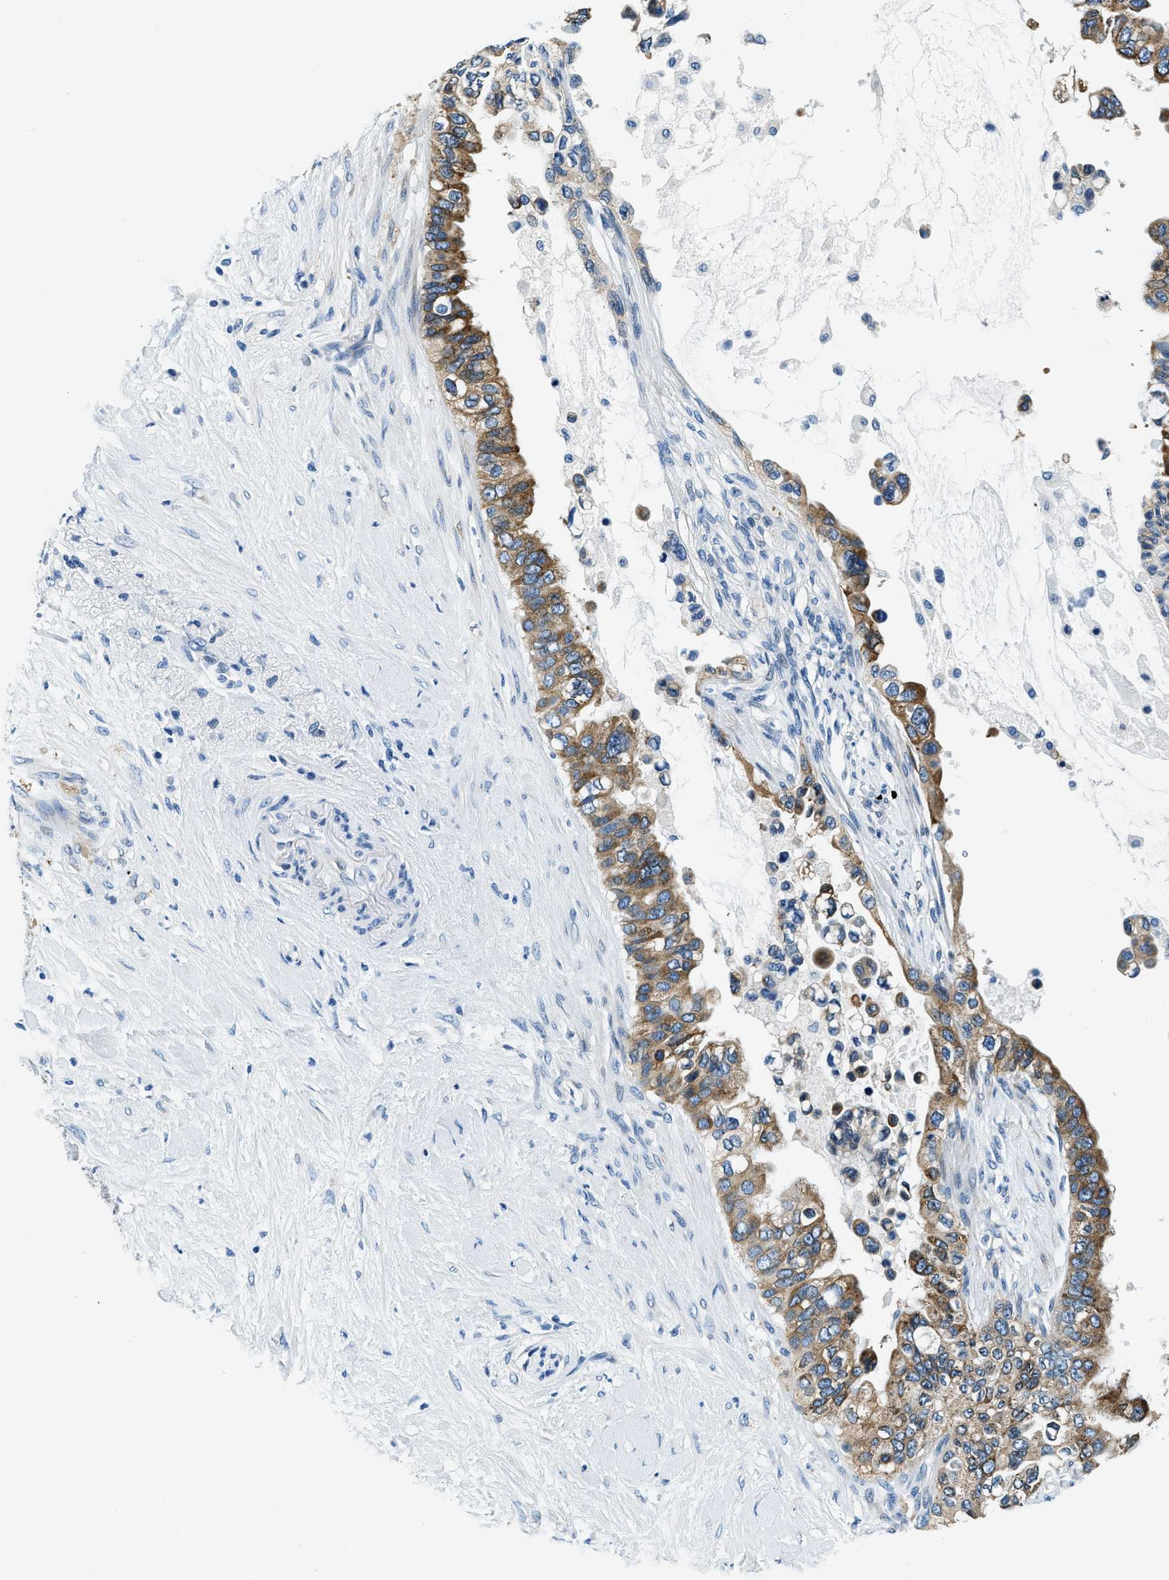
{"staining": {"intensity": "moderate", "quantity": ">75%", "location": "cytoplasmic/membranous"}, "tissue": "pancreatic cancer", "cell_type": "Tumor cells", "image_type": "cancer", "snomed": [{"axis": "morphology", "description": "Adenocarcinoma, NOS"}, {"axis": "topography", "description": "Pancreas"}], "caption": "Protein expression by immunohistochemistry exhibits moderate cytoplasmic/membranous positivity in approximately >75% of tumor cells in pancreatic adenocarcinoma.", "gene": "UBAC2", "patient": {"sex": "female", "age": 56}}